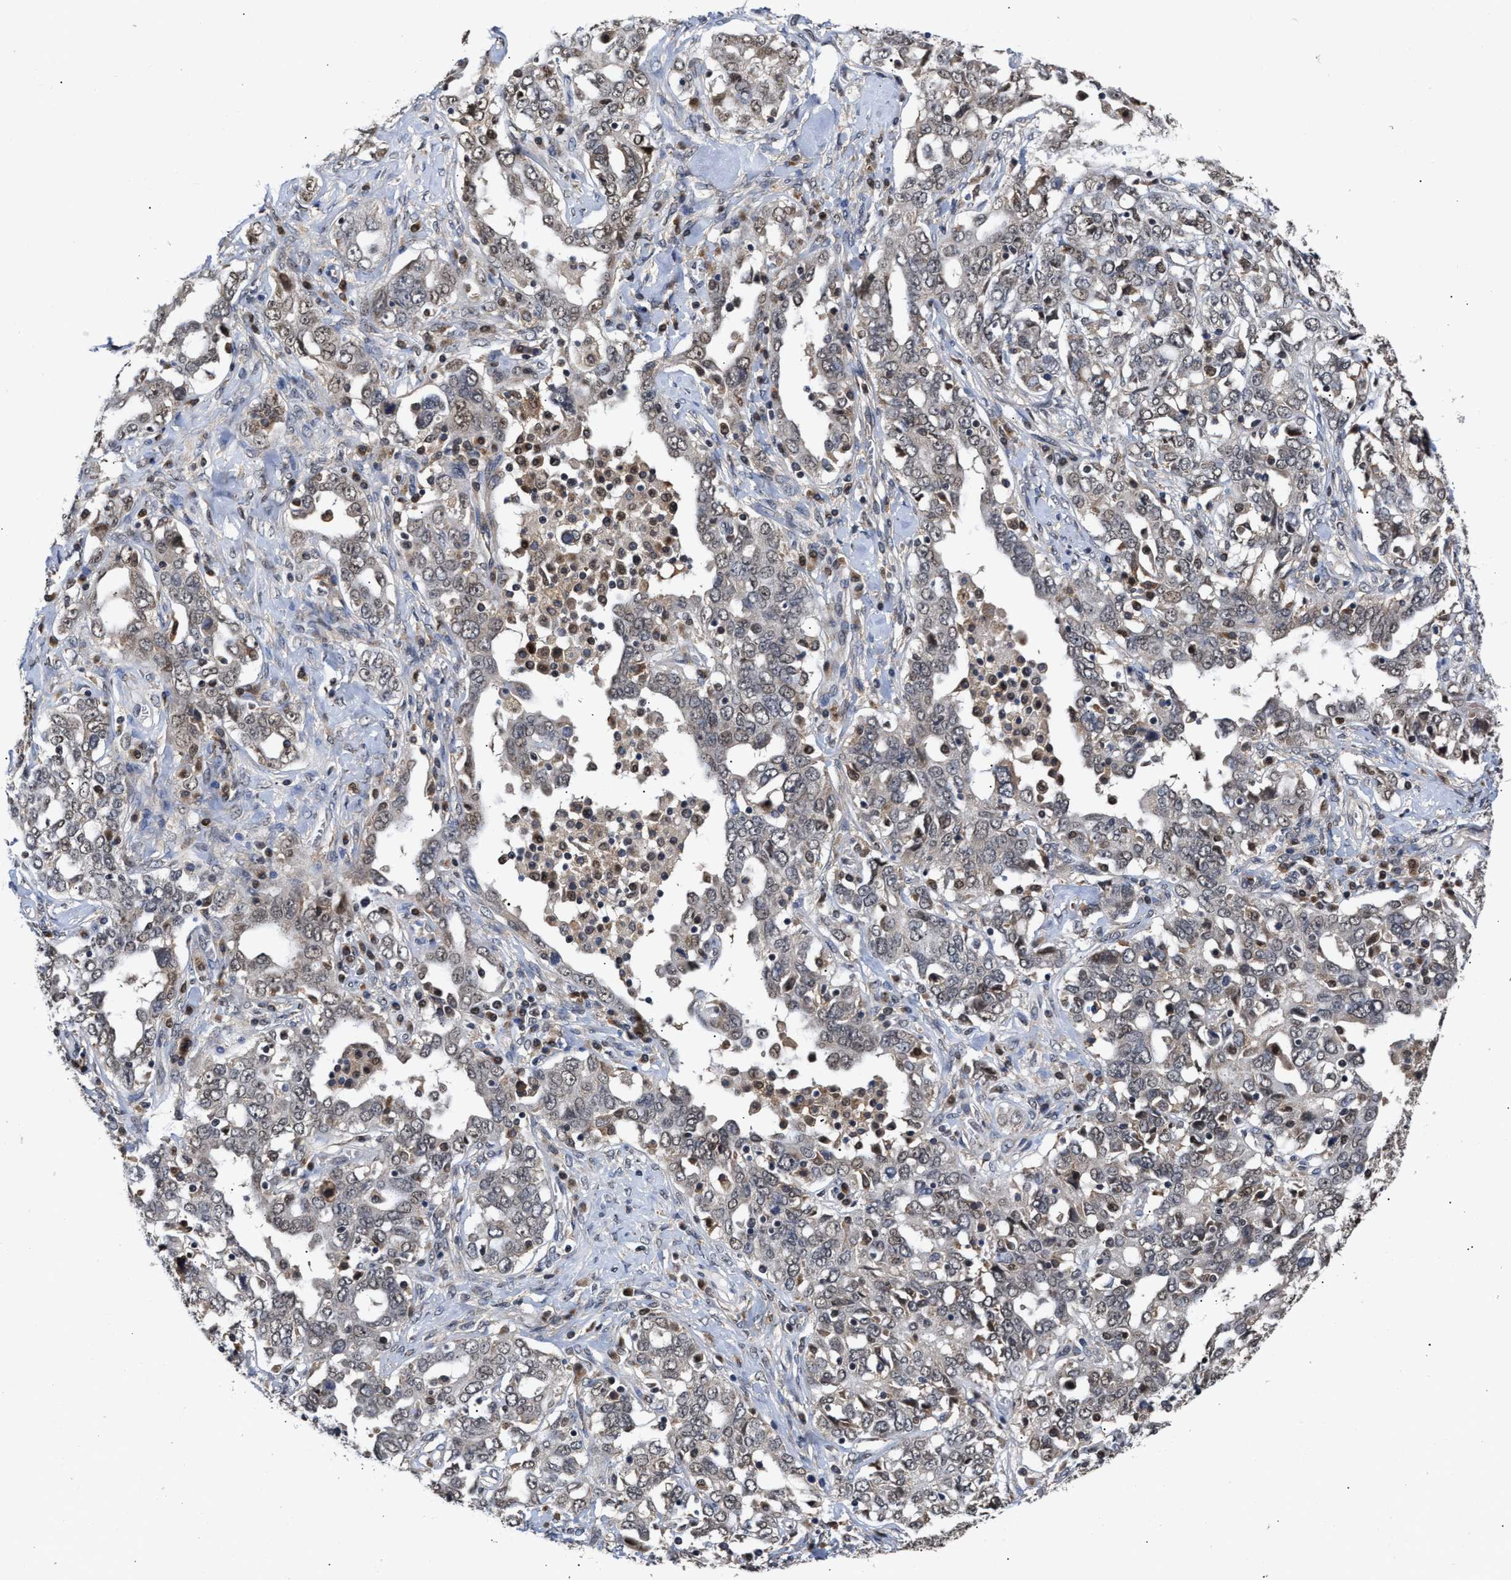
{"staining": {"intensity": "weak", "quantity": "<25%", "location": "nuclear"}, "tissue": "ovarian cancer", "cell_type": "Tumor cells", "image_type": "cancer", "snomed": [{"axis": "morphology", "description": "Carcinoma, endometroid"}, {"axis": "topography", "description": "Ovary"}], "caption": "IHC micrograph of ovarian endometroid carcinoma stained for a protein (brown), which shows no staining in tumor cells.", "gene": "CLIP2", "patient": {"sex": "female", "age": 62}}